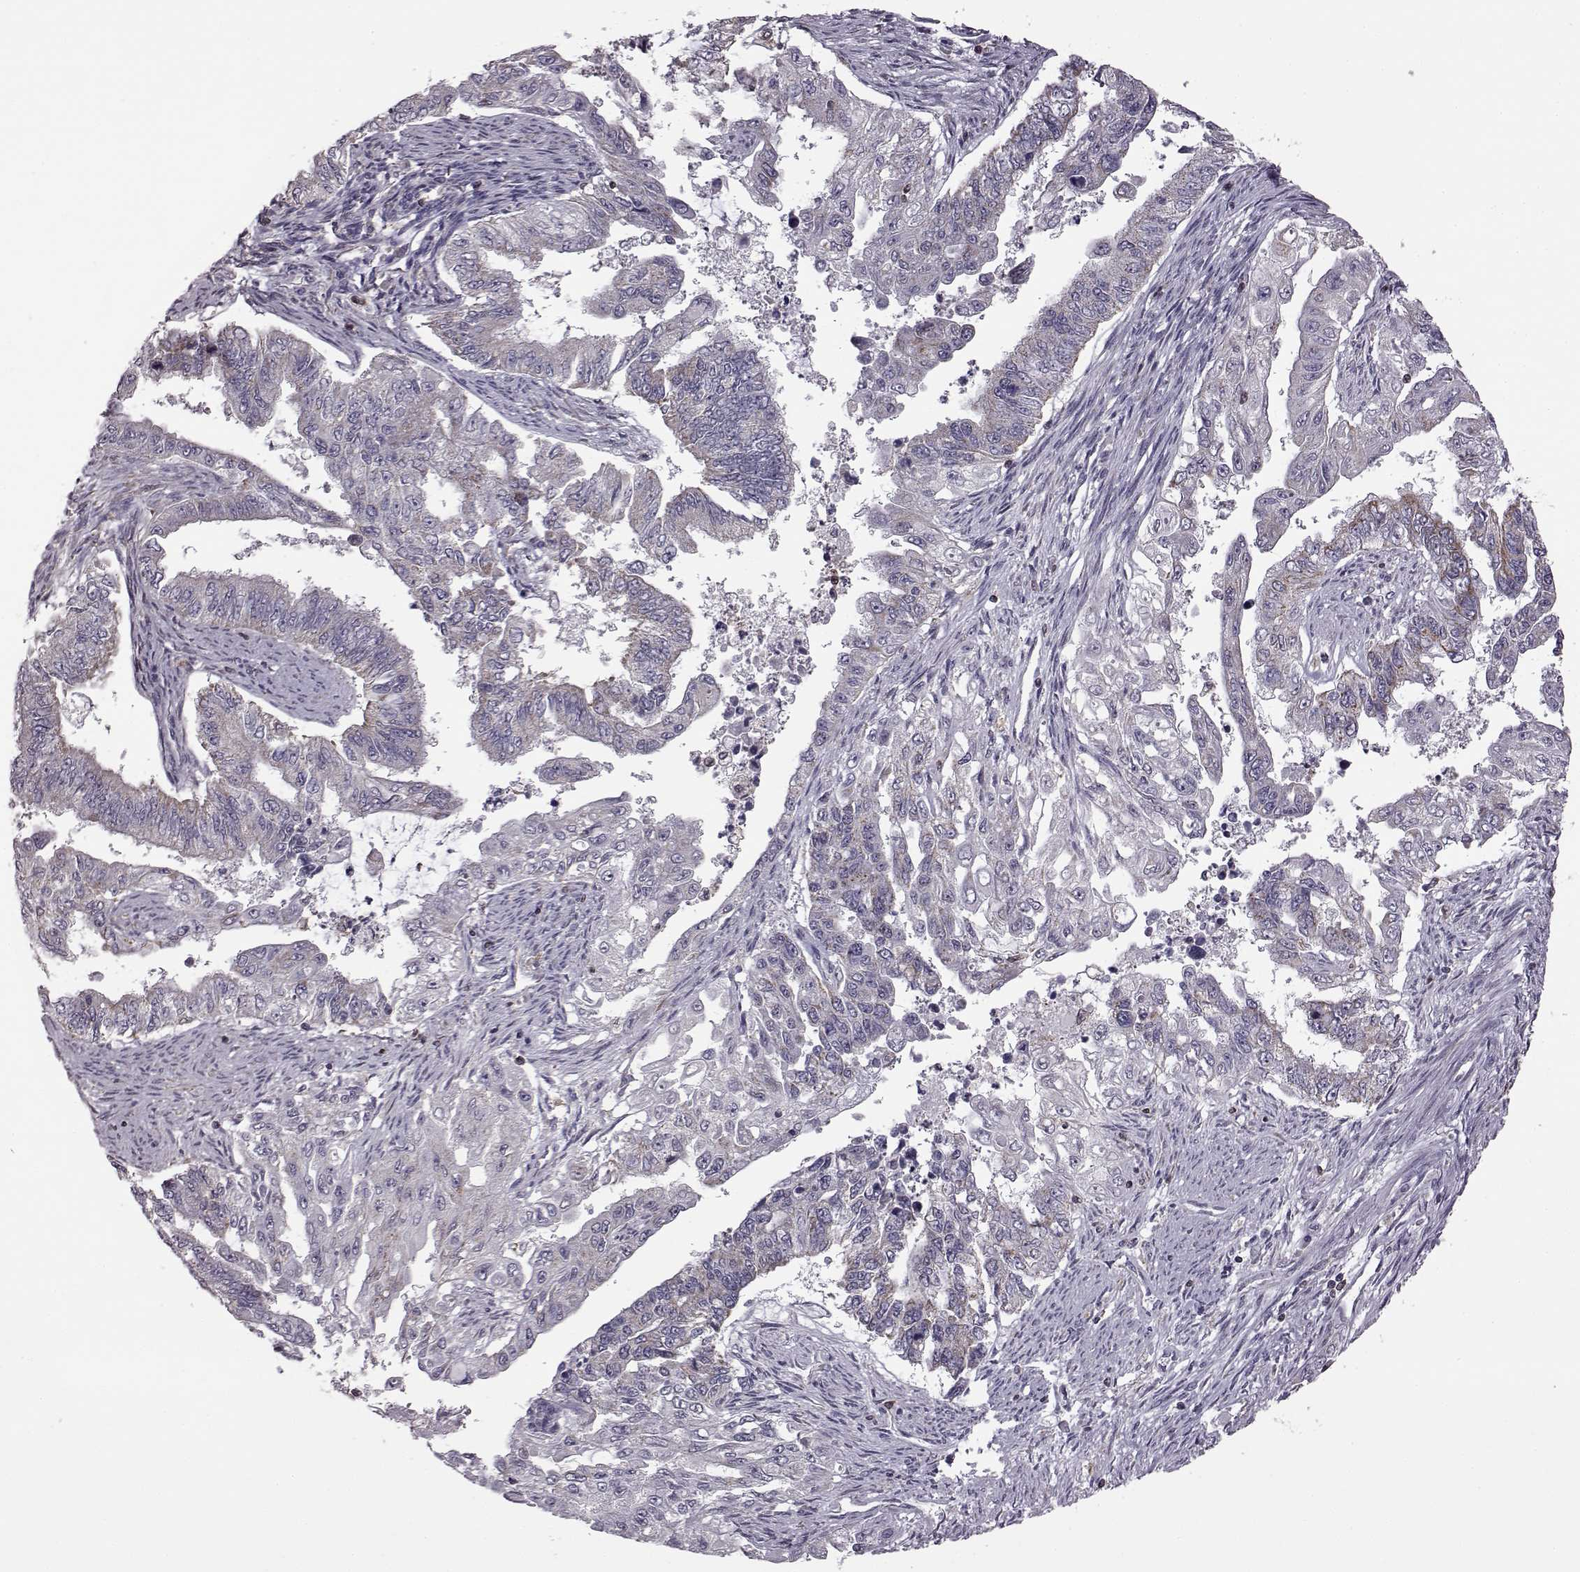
{"staining": {"intensity": "negative", "quantity": "none", "location": "none"}, "tissue": "endometrial cancer", "cell_type": "Tumor cells", "image_type": "cancer", "snomed": [{"axis": "morphology", "description": "Adenocarcinoma, NOS"}, {"axis": "topography", "description": "Uterus"}], "caption": "IHC of human endometrial cancer demonstrates no positivity in tumor cells.", "gene": "DOK2", "patient": {"sex": "female", "age": 59}}